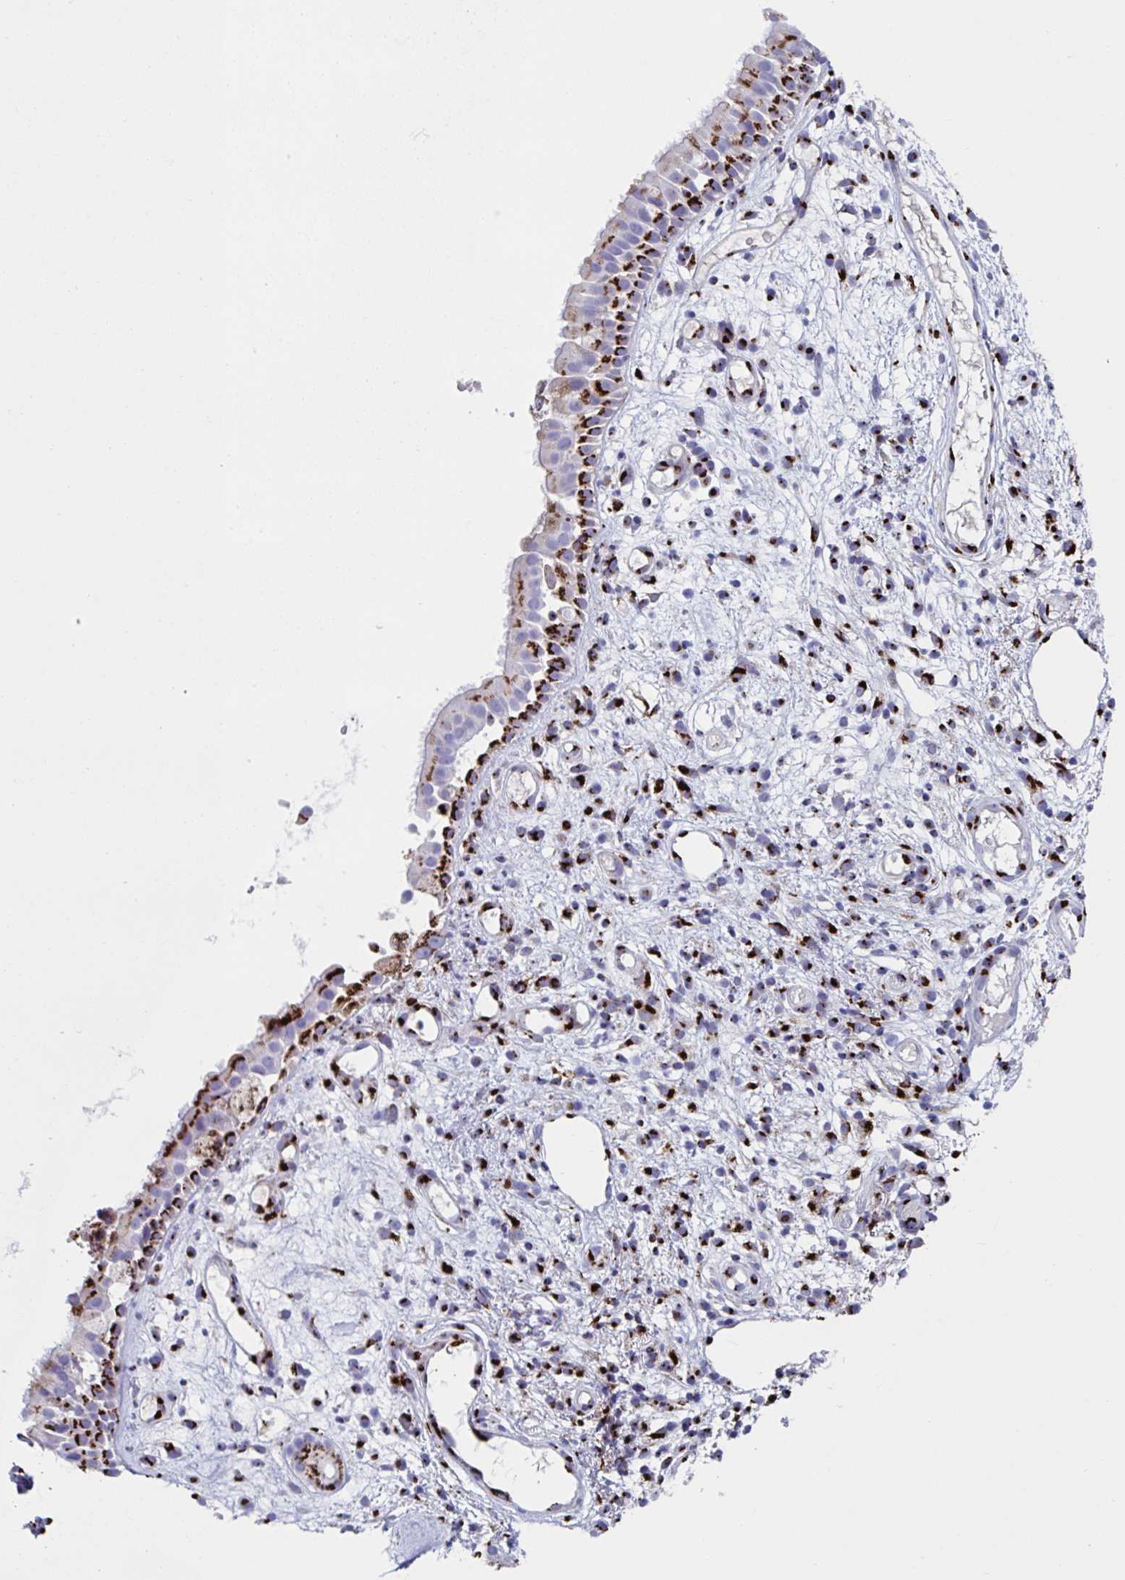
{"staining": {"intensity": "strong", "quantity": ">75%", "location": "cytoplasmic/membranous"}, "tissue": "nasopharynx", "cell_type": "Respiratory epithelial cells", "image_type": "normal", "snomed": [{"axis": "morphology", "description": "Normal tissue, NOS"}, {"axis": "morphology", "description": "Inflammation, NOS"}, {"axis": "topography", "description": "Nasopharynx"}], "caption": "Unremarkable nasopharynx exhibits strong cytoplasmic/membranous positivity in about >75% of respiratory epithelial cells.", "gene": "RFK", "patient": {"sex": "male", "age": 54}}